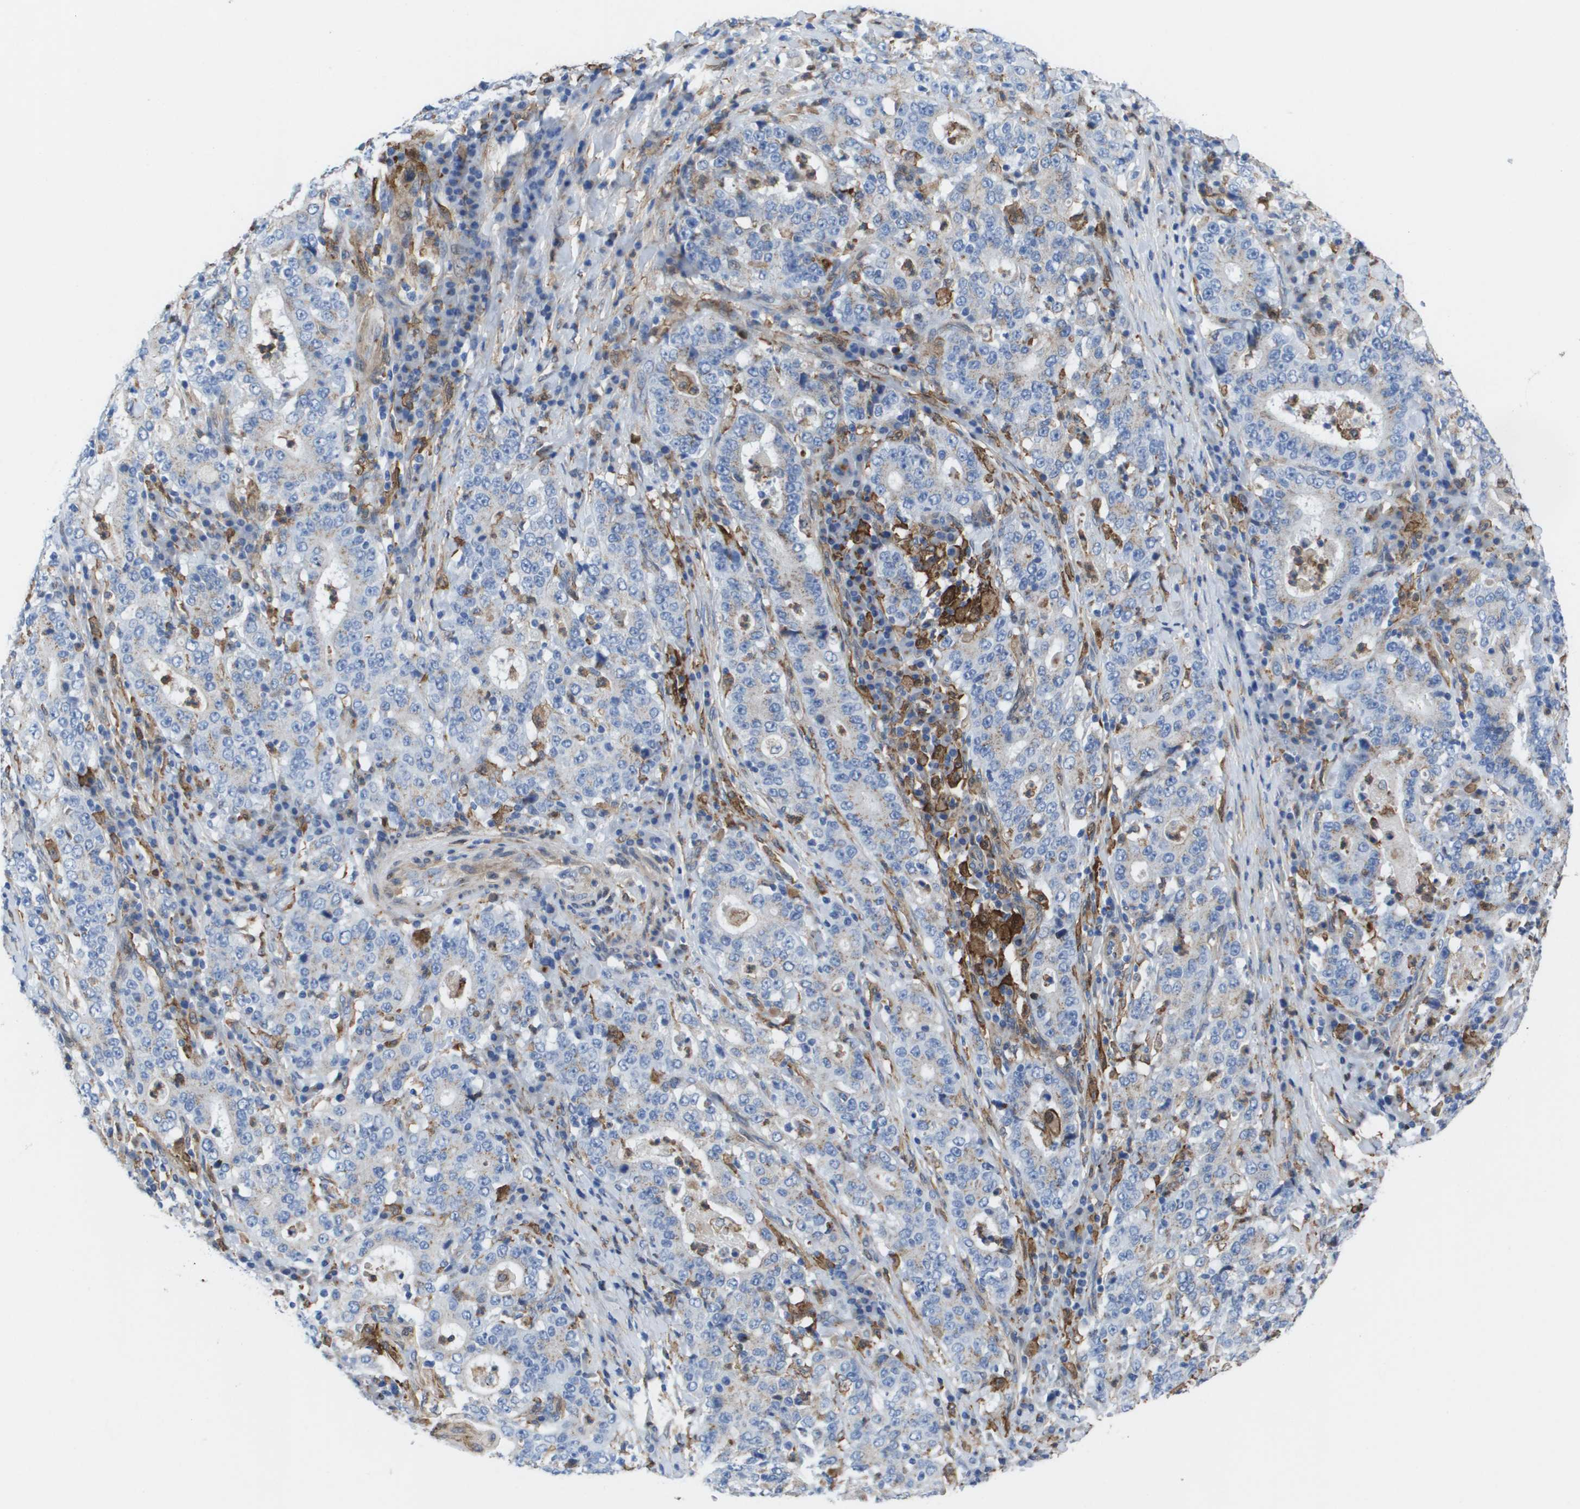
{"staining": {"intensity": "negative", "quantity": "none", "location": "none"}, "tissue": "stomach cancer", "cell_type": "Tumor cells", "image_type": "cancer", "snomed": [{"axis": "morphology", "description": "Normal tissue, NOS"}, {"axis": "morphology", "description": "Adenocarcinoma, NOS"}, {"axis": "topography", "description": "Stomach, upper"}, {"axis": "topography", "description": "Stomach"}], "caption": "Immunohistochemistry (IHC) photomicrograph of human stomach cancer (adenocarcinoma) stained for a protein (brown), which reveals no positivity in tumor cells.", "gene": "SLC37A2", "patient": {"sex": "male", "age": 59}}